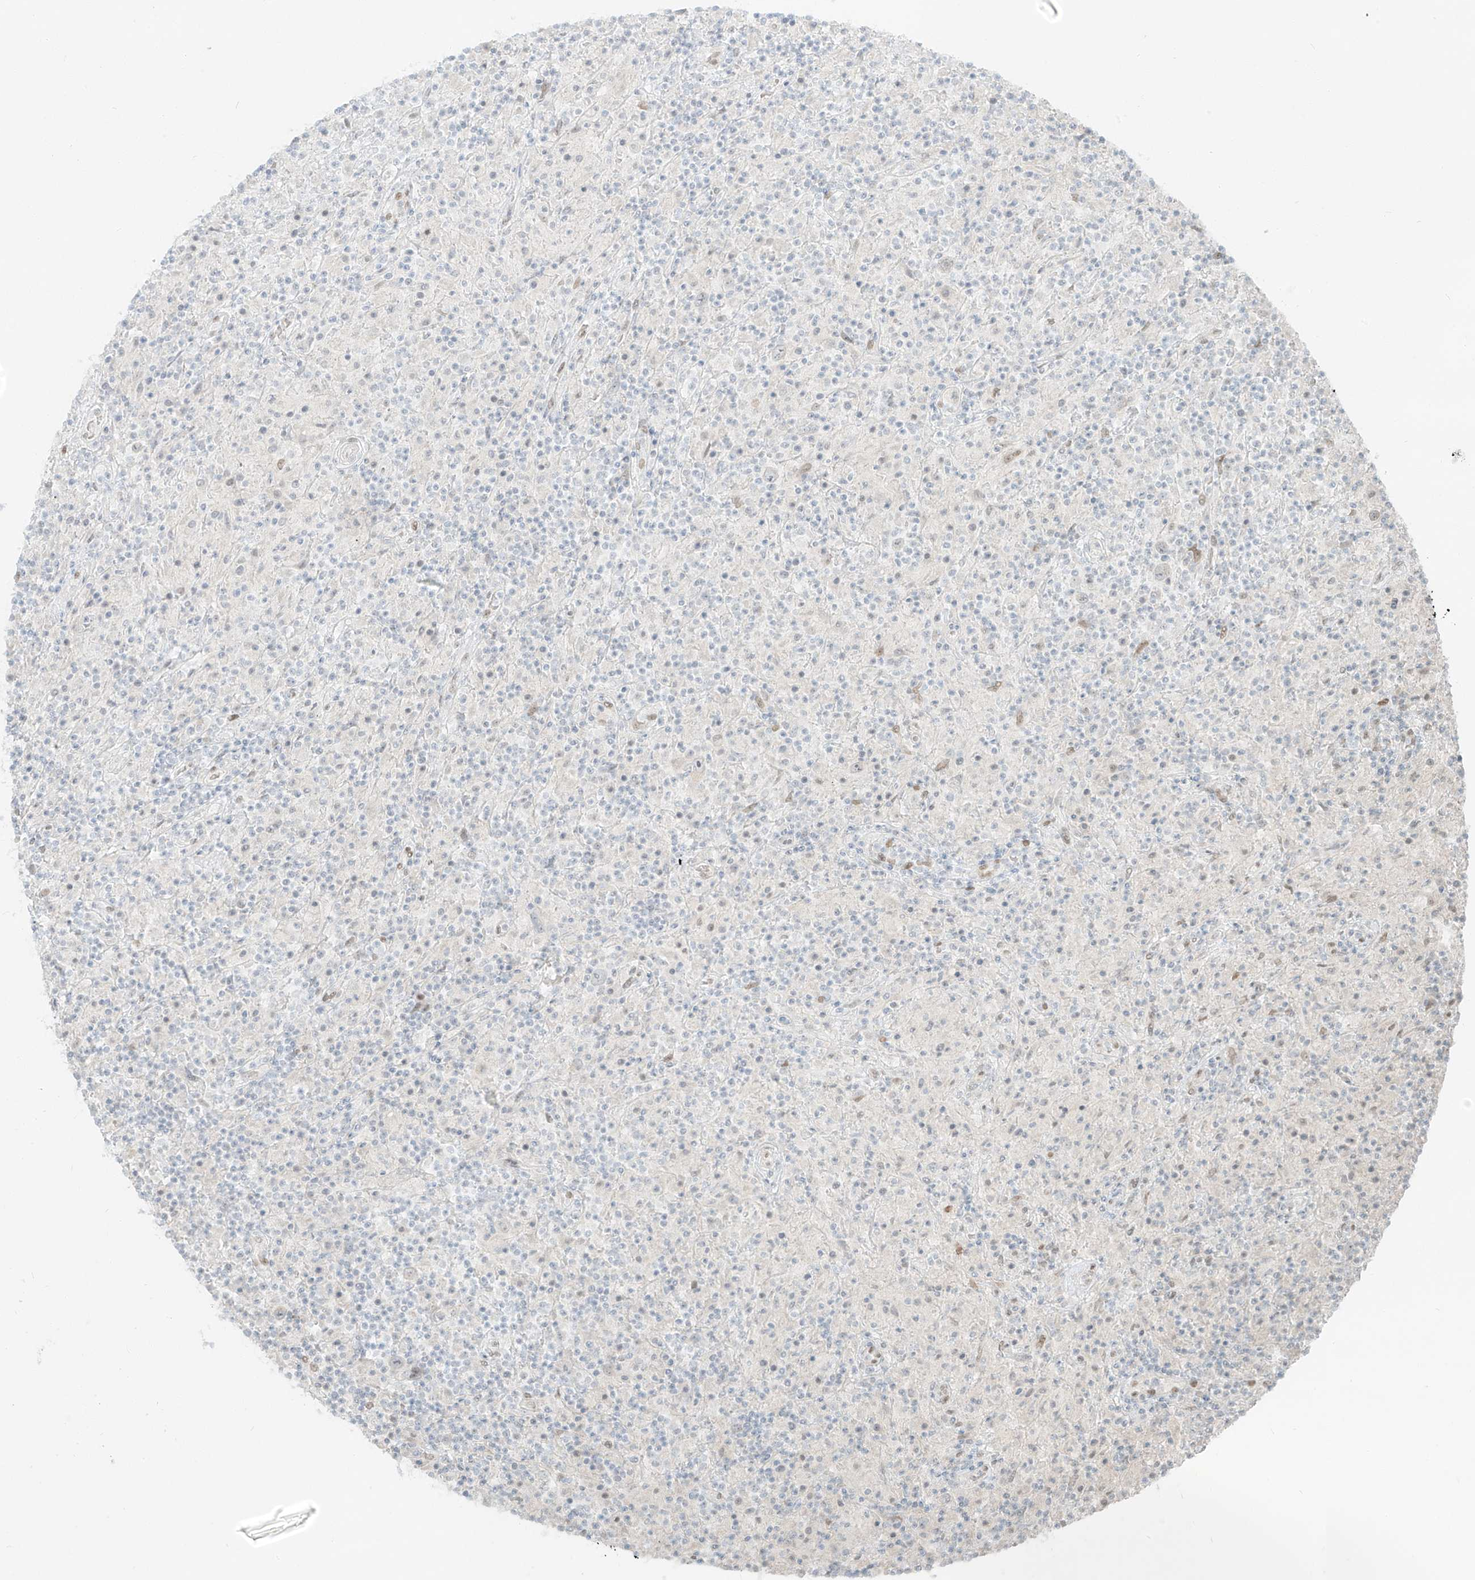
{"staining": {"intensity": "negative", "quantity": "none", "location": "none"}, "tissue": "lymphoma", "cell_type": "Tumor cells", "image_type": "cancer", "snomed": [{"axis": "morphology", "description": "Hodgkin's disease, NOS"}, {"axis": "topography", "description": "Lymph node"}], "caption": "An IHC micrograph of Hodgkin's disease is shown. There is no staining in tumor cells of Hodgkin's disease. The staining was performed using DAB to visualize the protein expression in brown, while the nuclei were stained in blue with hematoxylin (Magnification: 20x).", "gene": "ZNF774", "patient": {"sex": "male", "age": 70}}